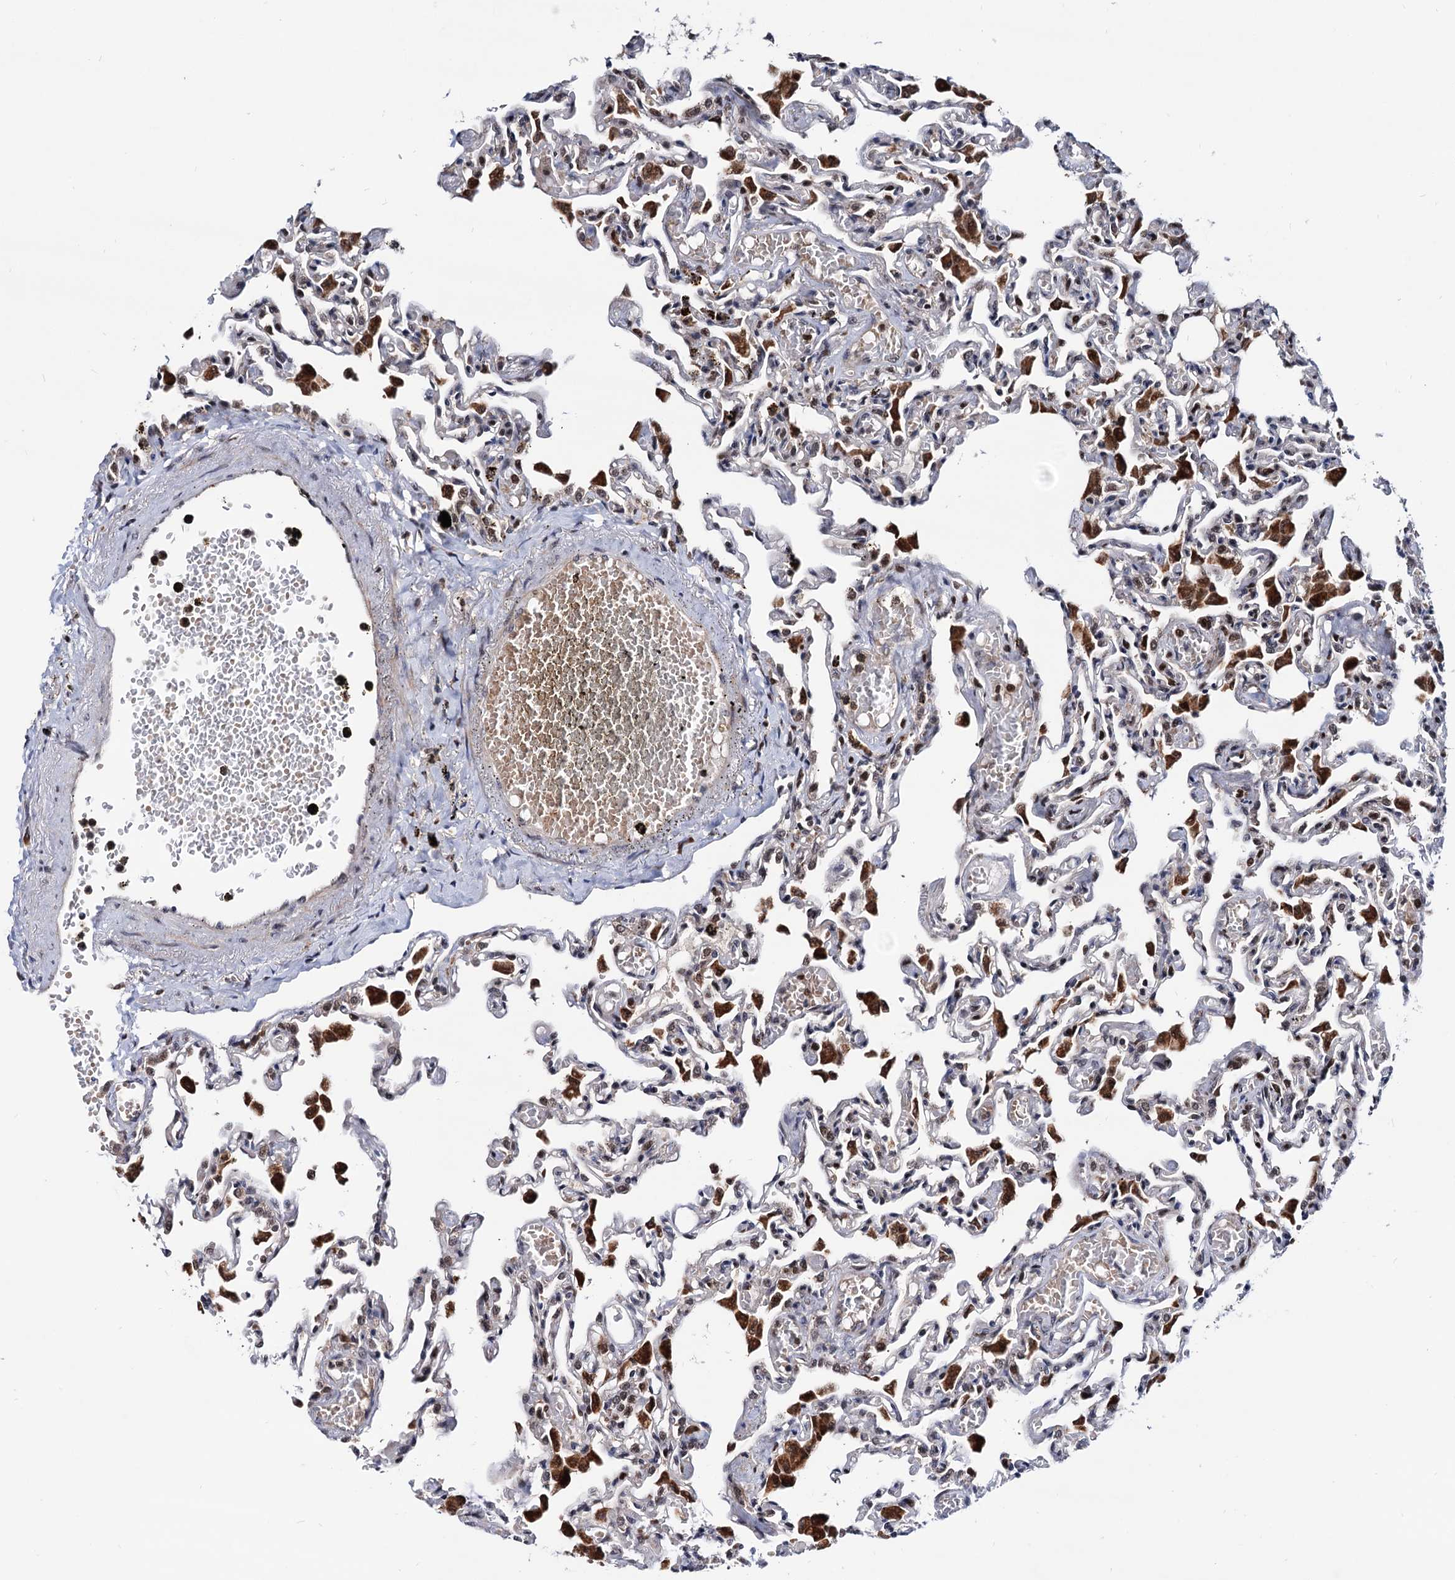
{"staining": {"intensity": "negative", "quantity": "none", "location": "none"}, "tissue": "lung", "cell_type": "Alveolar cells", "image_type": "normal", "snomed": [{"axis": "morphology", "description": "Normal tissue, NOS"}, {"axis": "topography", "description": "Bronchus"}, {"axis": "topography", "description": "Lung"}], "caption": "Immunohistochemistry (IHC) of normal lung reveals no staining in alveolar cells.", "gene": "RNASEH2B", "patient": {"sex": "female", "age": 49}}